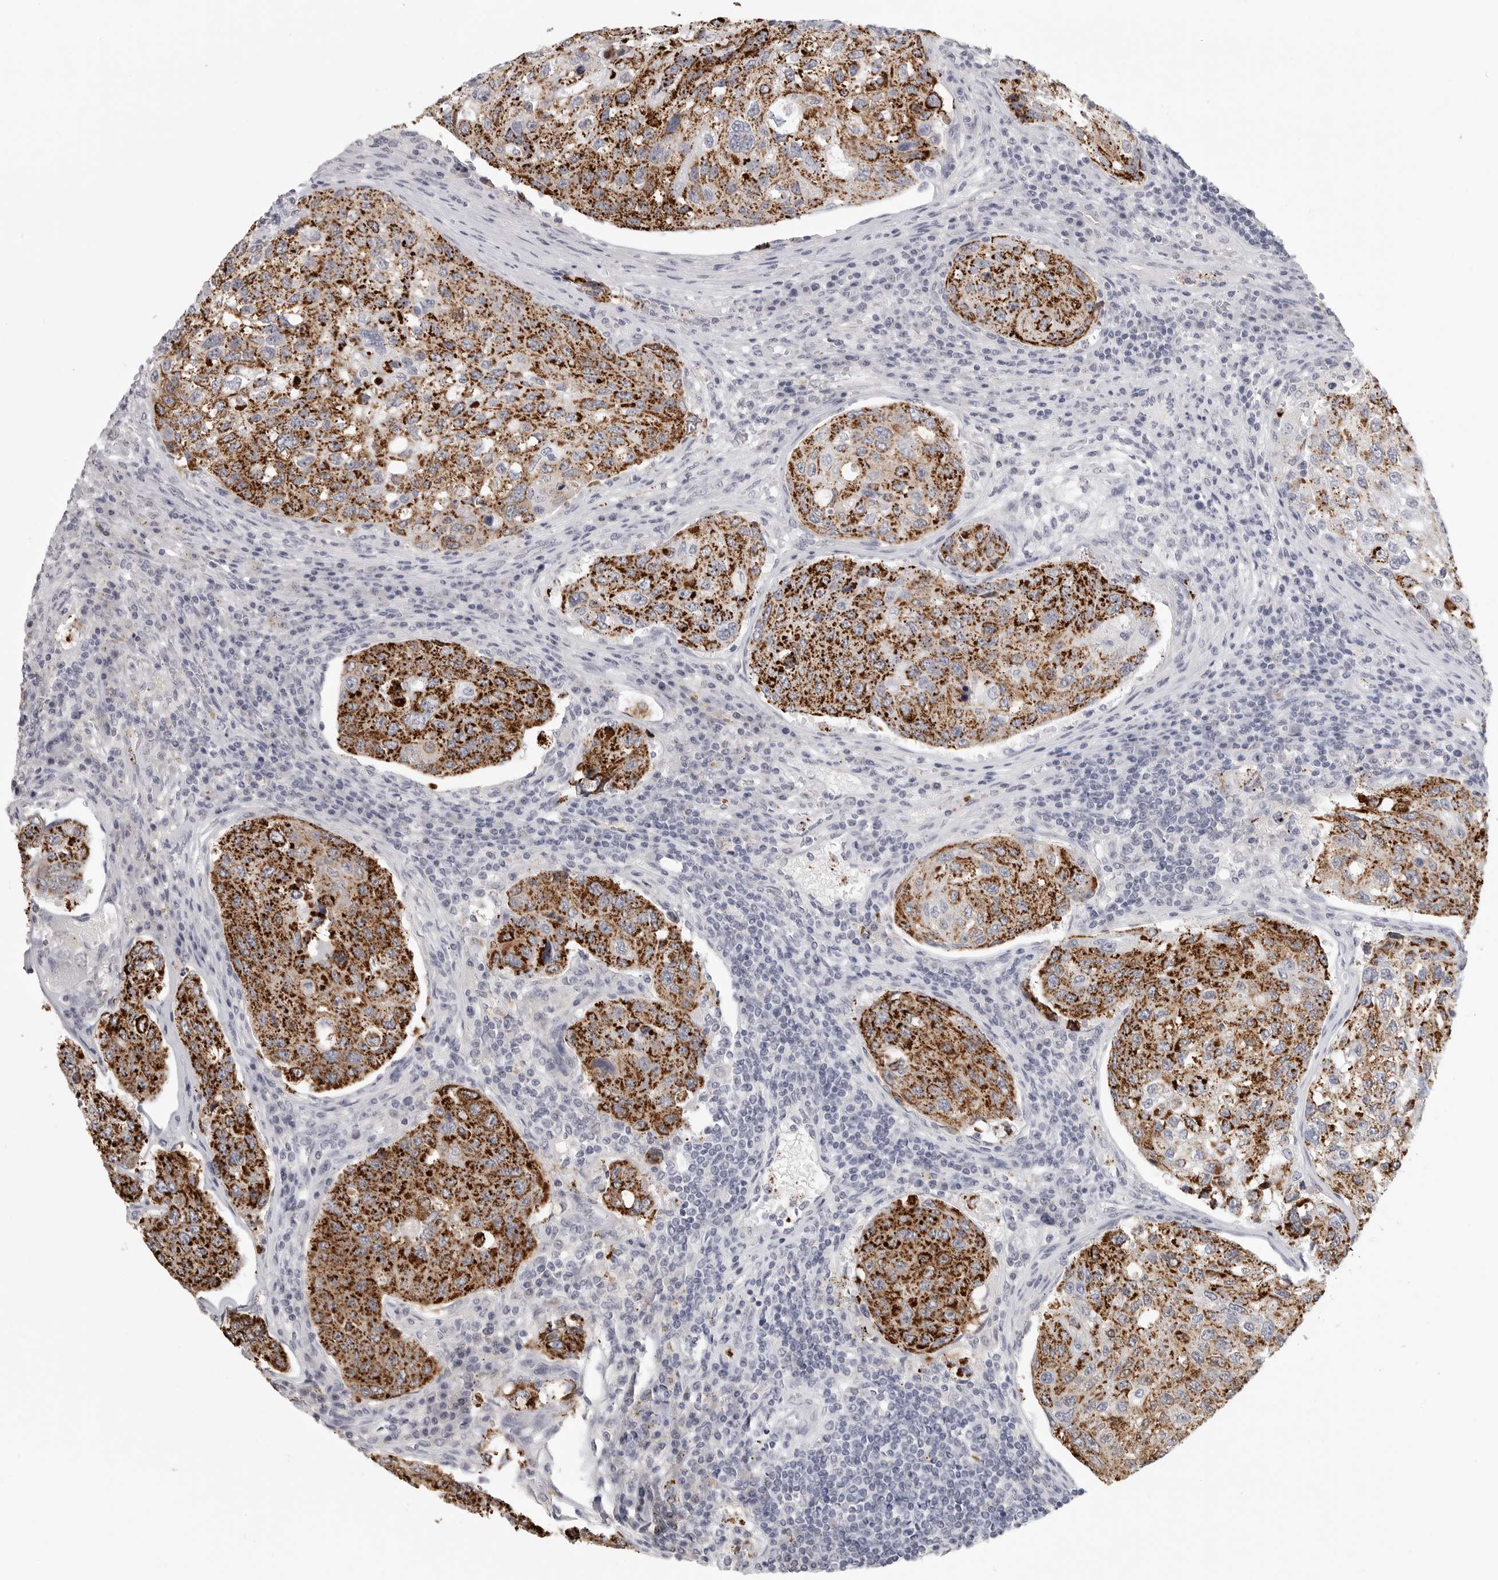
{"staining": {"intensity": "strong", "quantity": "25%-75%", "location": "cytoplasmic/membranous"}, "tissue": "urothelial cancer", "cell_type": "Tumor cells", "image_type": "cancer", "snomed": [{"axis": "morphology", "description": "Urothelial carcinoma, High grade"}, {"axis": "topography", "description": "Lymph node"}, {"axis": "topography", "description": "Urinary bladder"}], "caption": "Immunohistochemical staining of human urothelial carcinoma (high-grade) demonstrates strong cytoplasmic/membranous protein positivity in approximately 25%-75% of tumor cells.", "gene": "HMGCS2", "patient": {"sex": "male", "age": 51}}